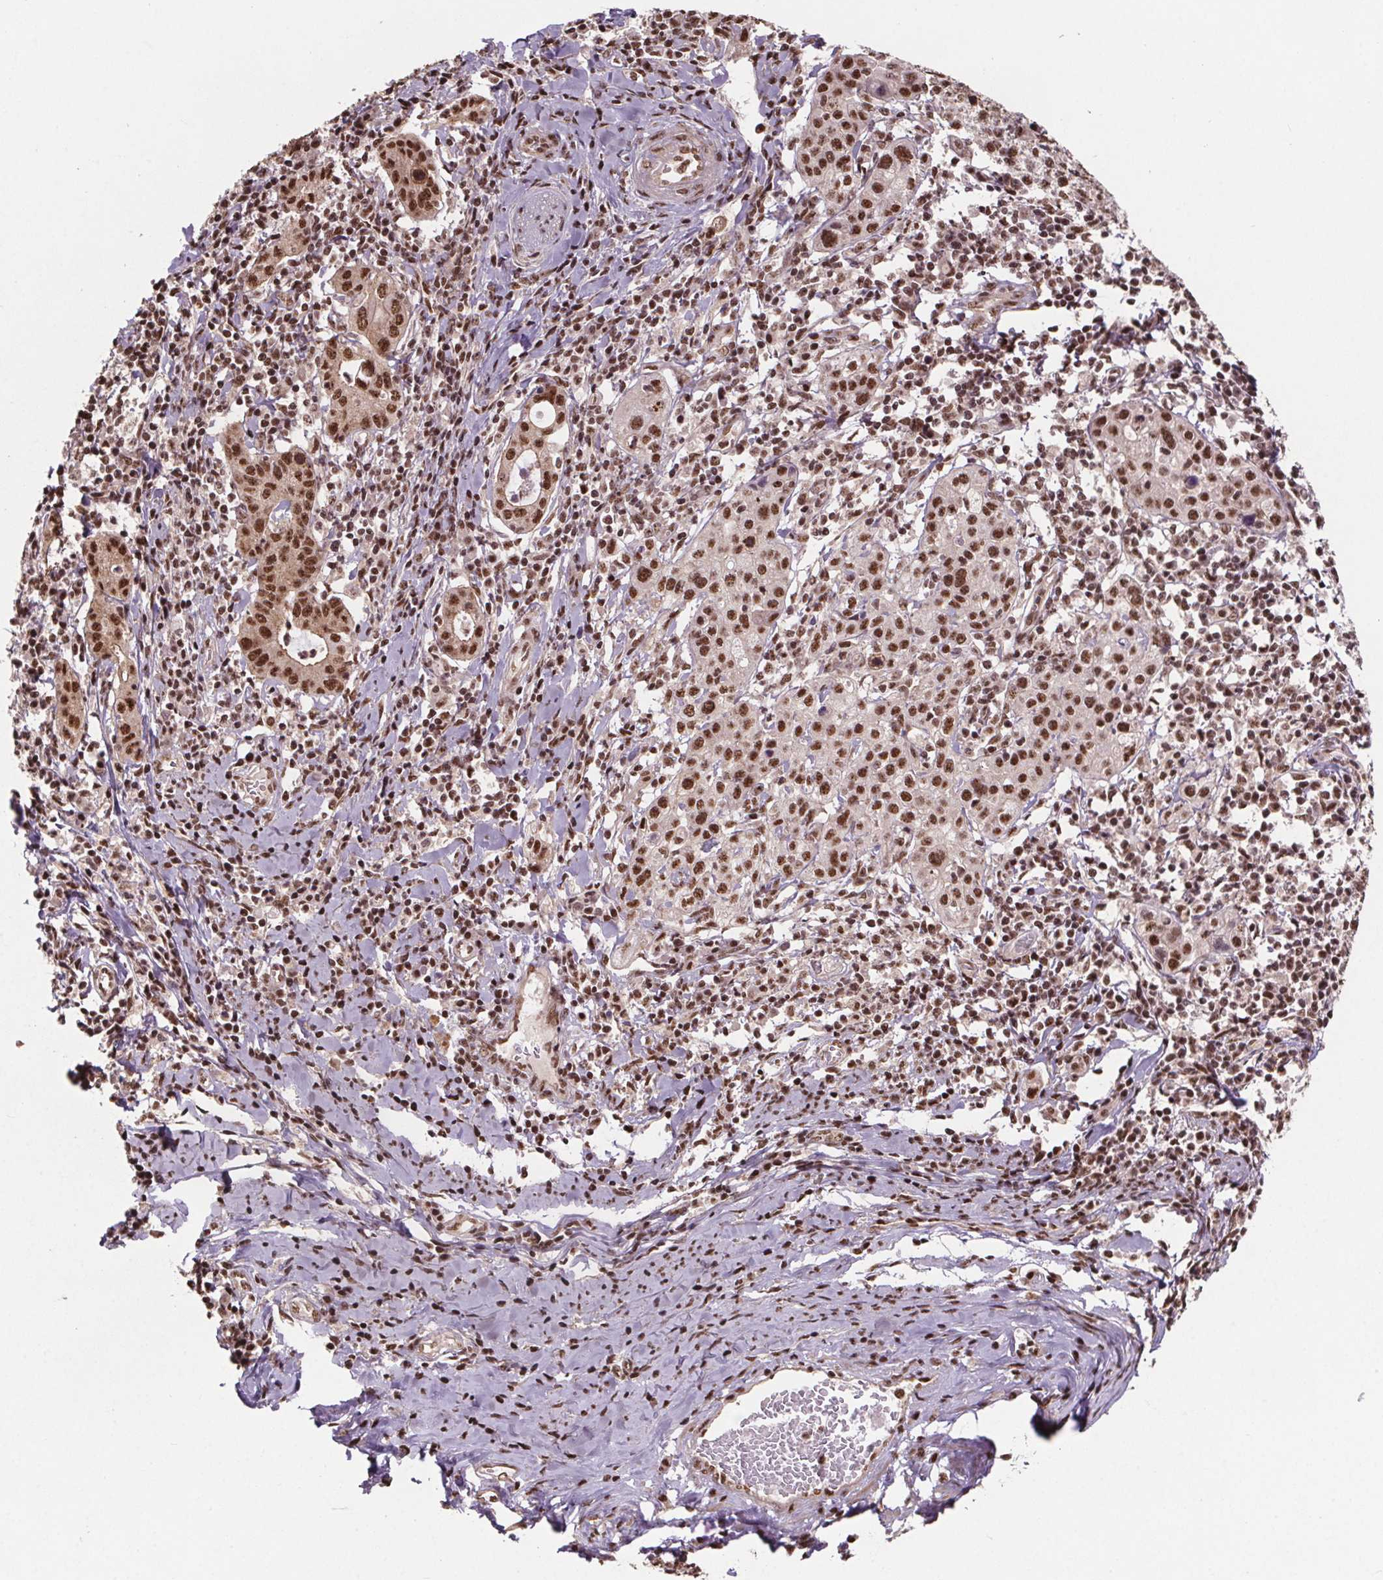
{"staining": {"intensity": "moderate", "quantity": ">75%", "location": "nuclear"}, "tissue": "cervical cancer", "cell_type": "Tumor cells", "image_type": "cancer", "snomed": [{"axis": "morphology", "description": "Normal tissue, NOS"}, {"axis": "morphology", "description": "Adenocarcinoma, NOS"}, {"axis": "topography", "description": "Cervix"}], "caption": "Immunohistochemistry (IHC) micrograph of cervical cancer stained for a protein (brown), which demonstrates medium levels of moderate nuclear expression in approximately >75% of tumor cells.", "gene": "JARID2", "patient": {"sex": "female", "age": 44}}